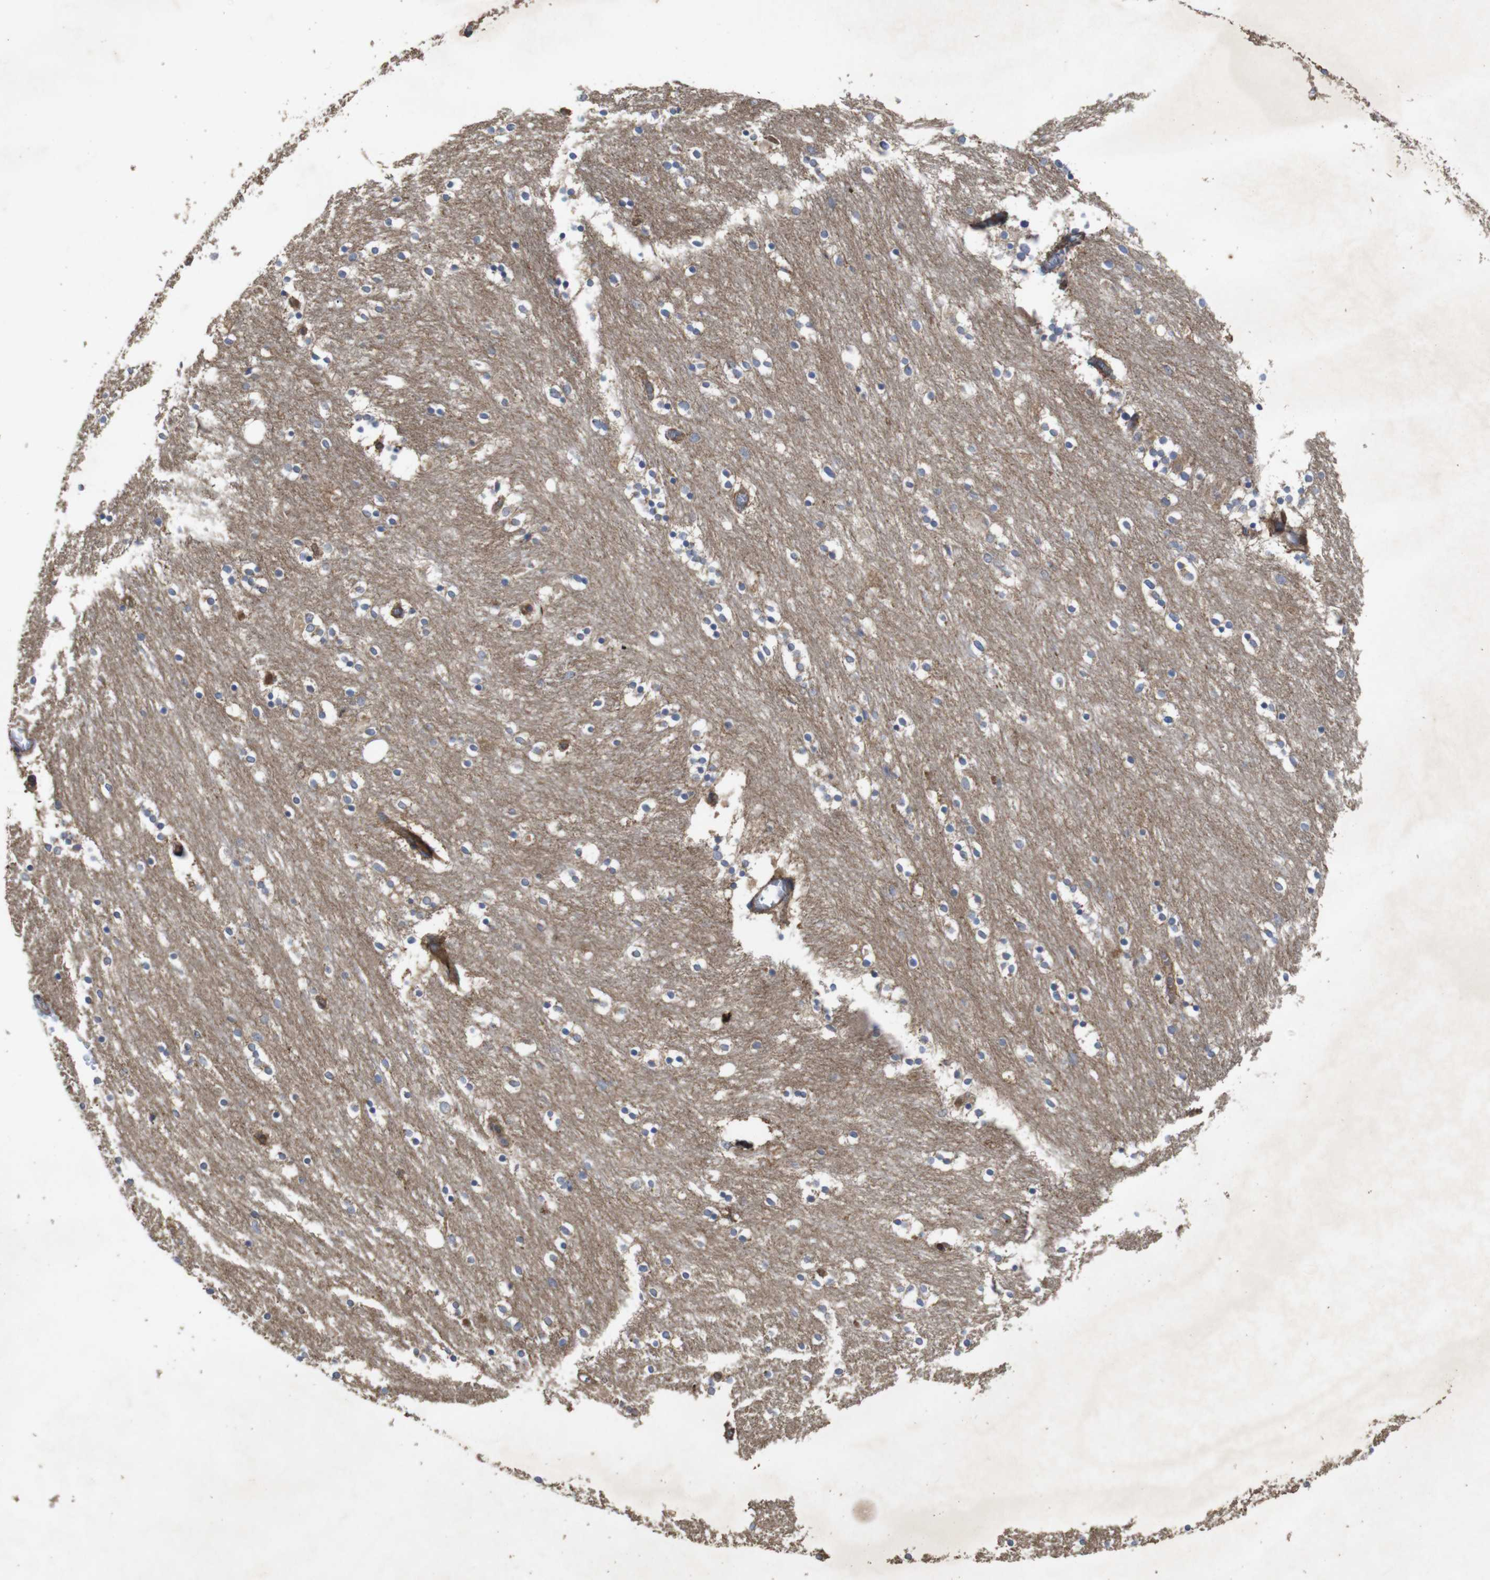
{"staining": {"intensity": "moderate", "quantity": "<25%", "location": "cytoplasmic/membranous"}, "tissue": "caudate", "cell_type": "Glial cells", "image_type": "normal", "snomed": [{"axis": "morphology", "description": "Normal tissue, NOS"}, {"axis": "topography", "description": "Lateral ventricle wall"}], "caption": "Caudate stained with immunohistochemistry displays moderate cytoplasmic/membranous staining in about <25% of glial cells.", "gene": "KCNS3", "patient": {"sex": "female", "age": 54}}